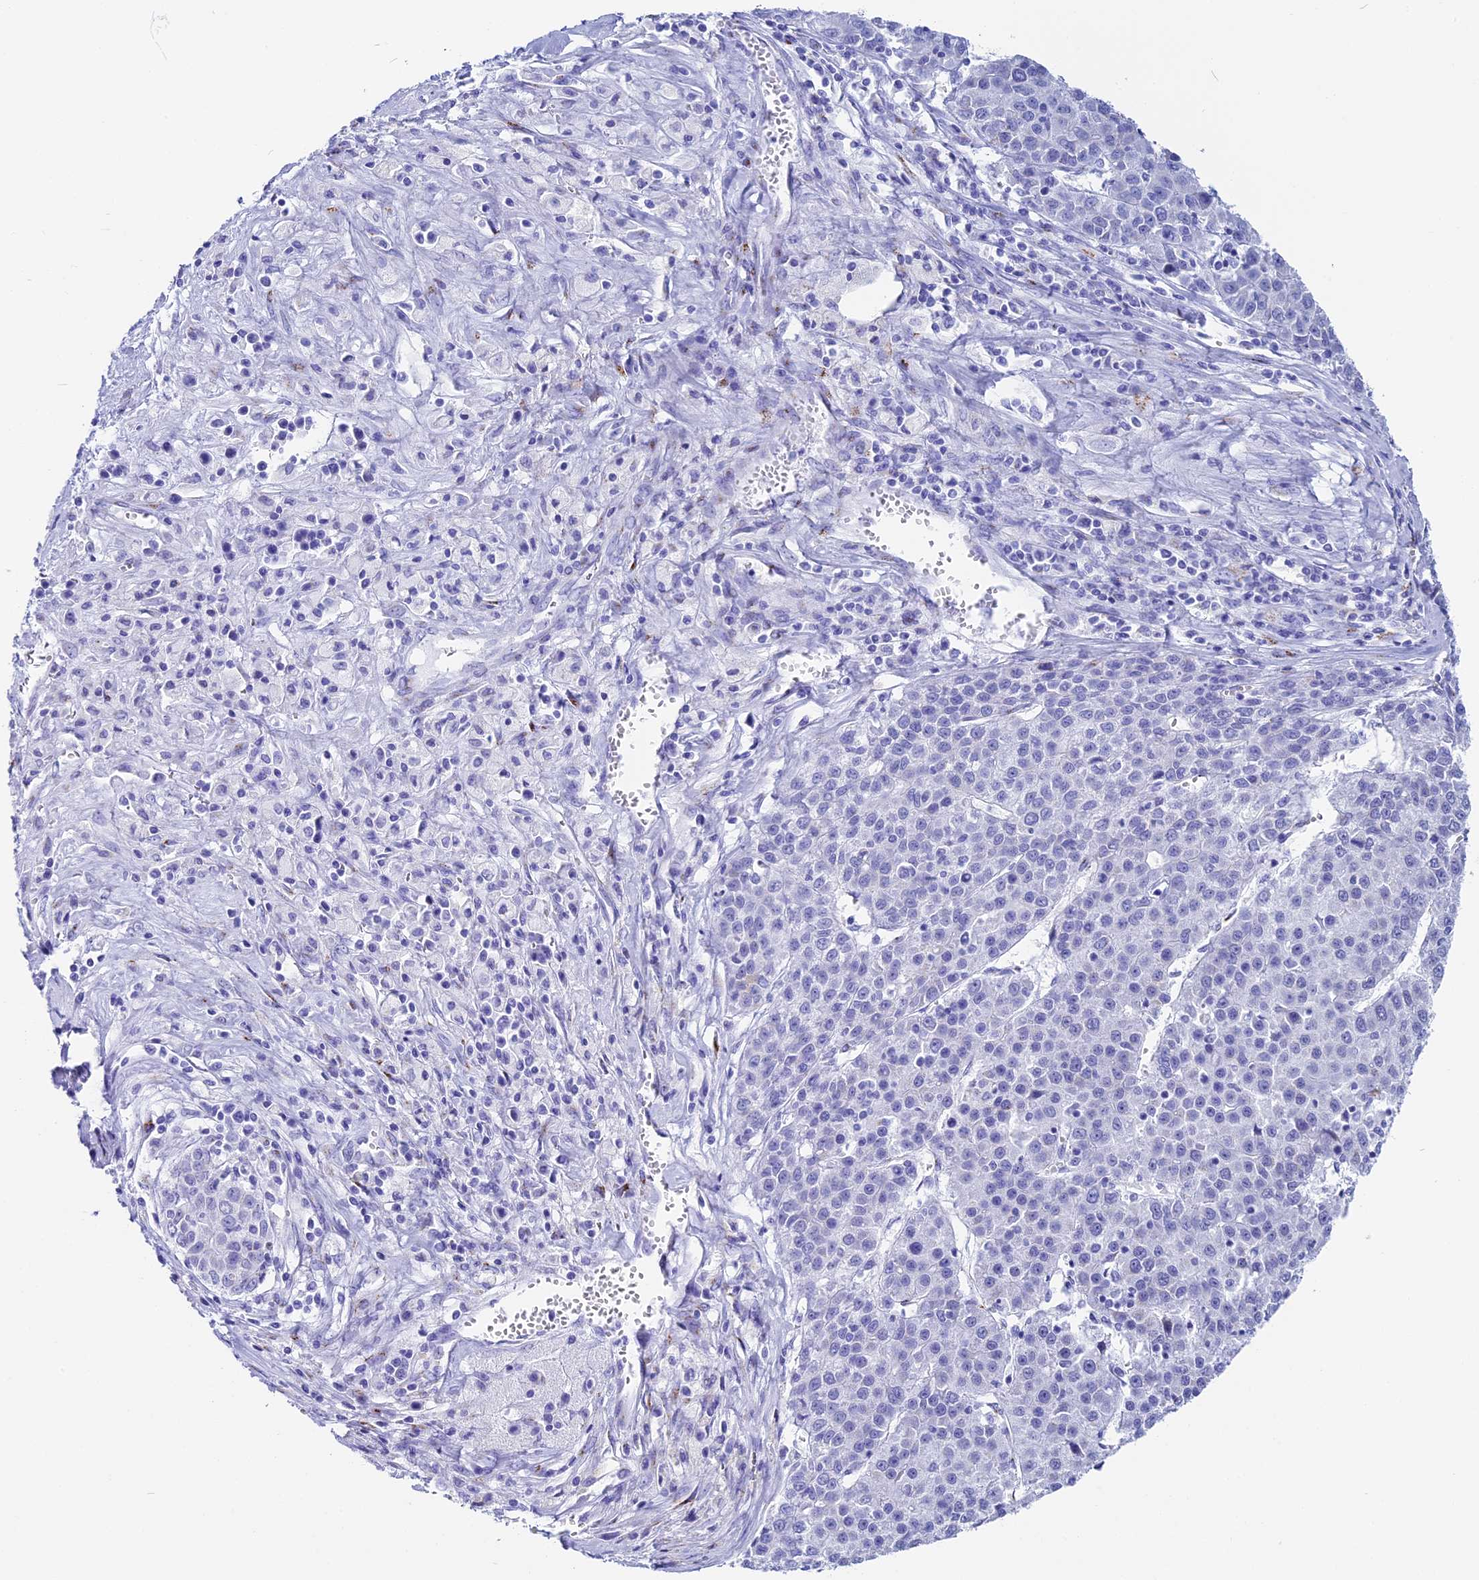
{"staining": {"intensity": "negative", "quantity": "none", "location": "none"}, "tissue": "liver cancer", "cell_type": "Tumor cells", "image_type": "cancer", "snomed": [{"axis": "morphology", "description": "Carcinoma, Hepatocellular, NOS"}, {"axis": "topography", "description": "Liver"}], "caption": "IHC micrograph of neoplastic tissue: human liver hepatocellular carcinoma stained with DAB (3,3'-diaminobenzidine) displays no significant protein staining in tumor cells.", "gene": "AP3B2", "patient": {"sex": "female", "age": 53}}